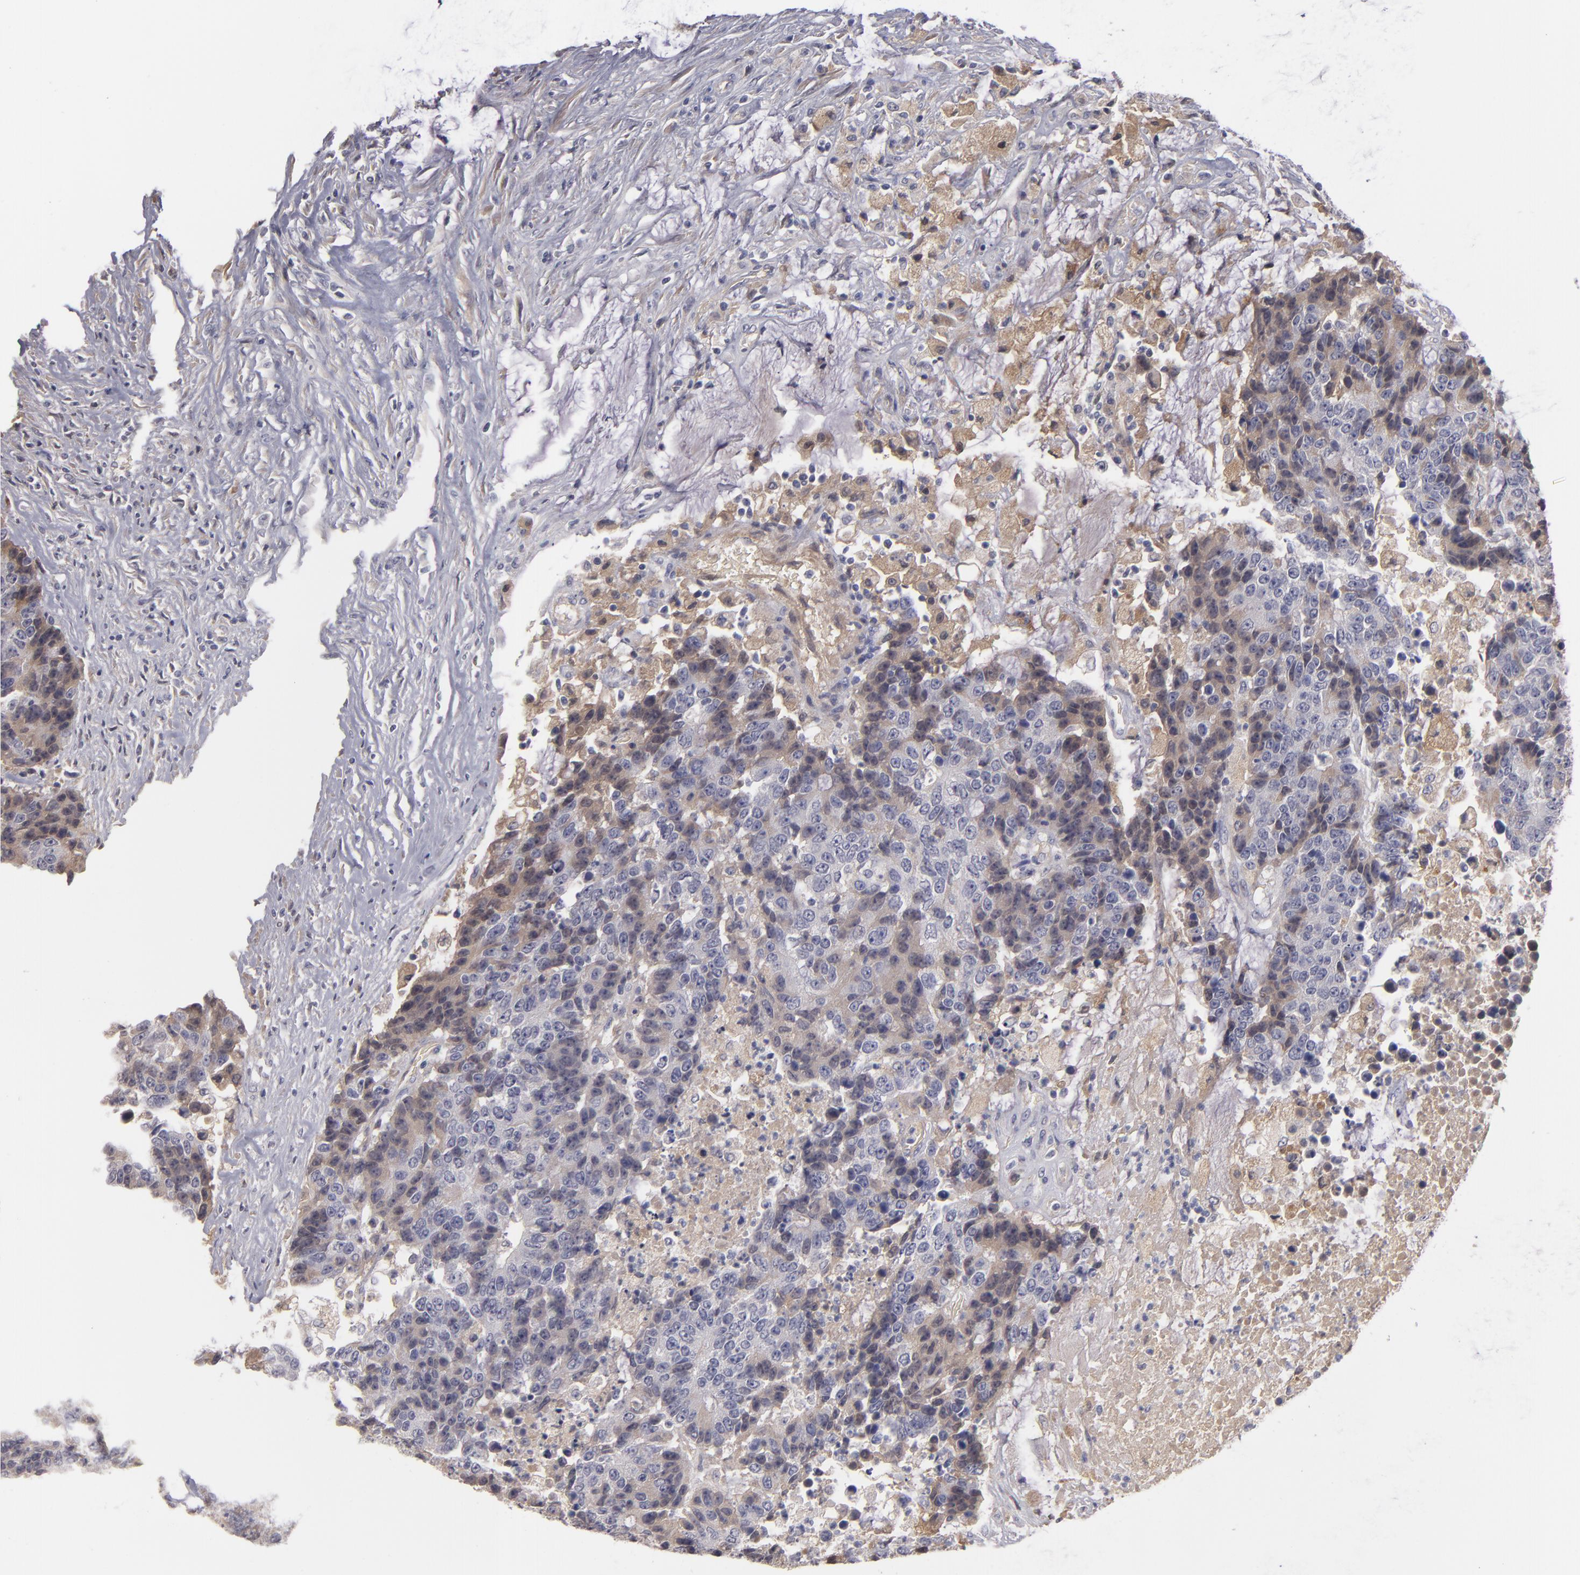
{"staining": {"intensity": "moderate", "quantity": "25%-75%", "location": "cytoplasmic/membranous"}, "tissue": "colorectal cancer", "cell_type": "Tumor cells", "image_type": "cancer", "snomed": [{"axis": "morphology", "description": "Adenocarcinoma, NOS"}, {"axis": "topography", "description": "Colon"}], "caption": "A brown stain shows moderate cytoplasmic/membranous staining of a protein in colorectal cancer tumor cells.", "gene": "ITIH4", "patient": {"sex": "female", "age": 86}}